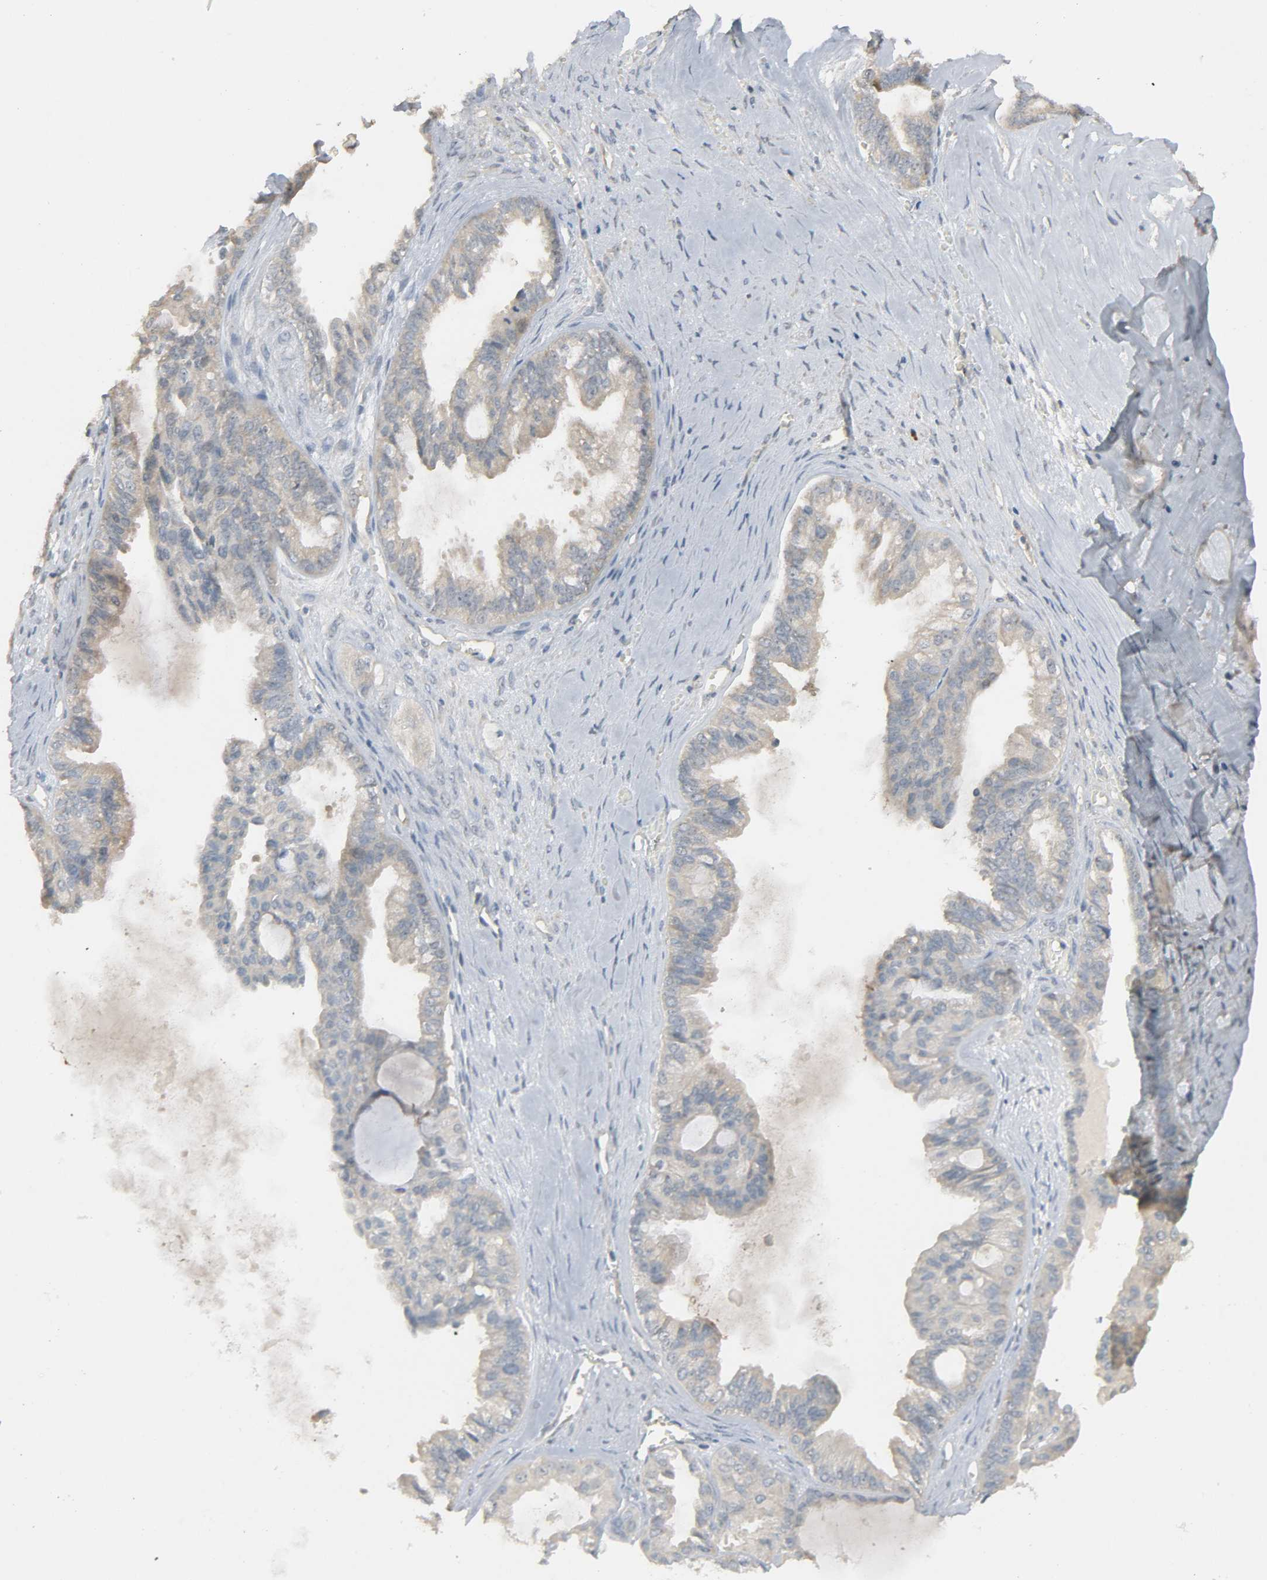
{"staining": {"intensity": "weak", "quantity": ">75%", "location": "cytoplasmic/membranous"}, "tissue": "ovarian cancer", "cell_type": "Tumor cells", "image_type": "cancer", "snomed": [{"axis": "morphology", "description": "Carcinoma, NOS"}, {"axis": "morphology", "description": "Carcinoma, endometroid"}, {"axis": "topography", "description": "Ovary"}], "caption": "This is an image of IHC staining of endometroid carcinoma (ovarian), which shows weak staining in the cytoplasmic/membranous of tumor cells.", "gene": "CD4", "patient": {"sex": "female", "age": 50}}